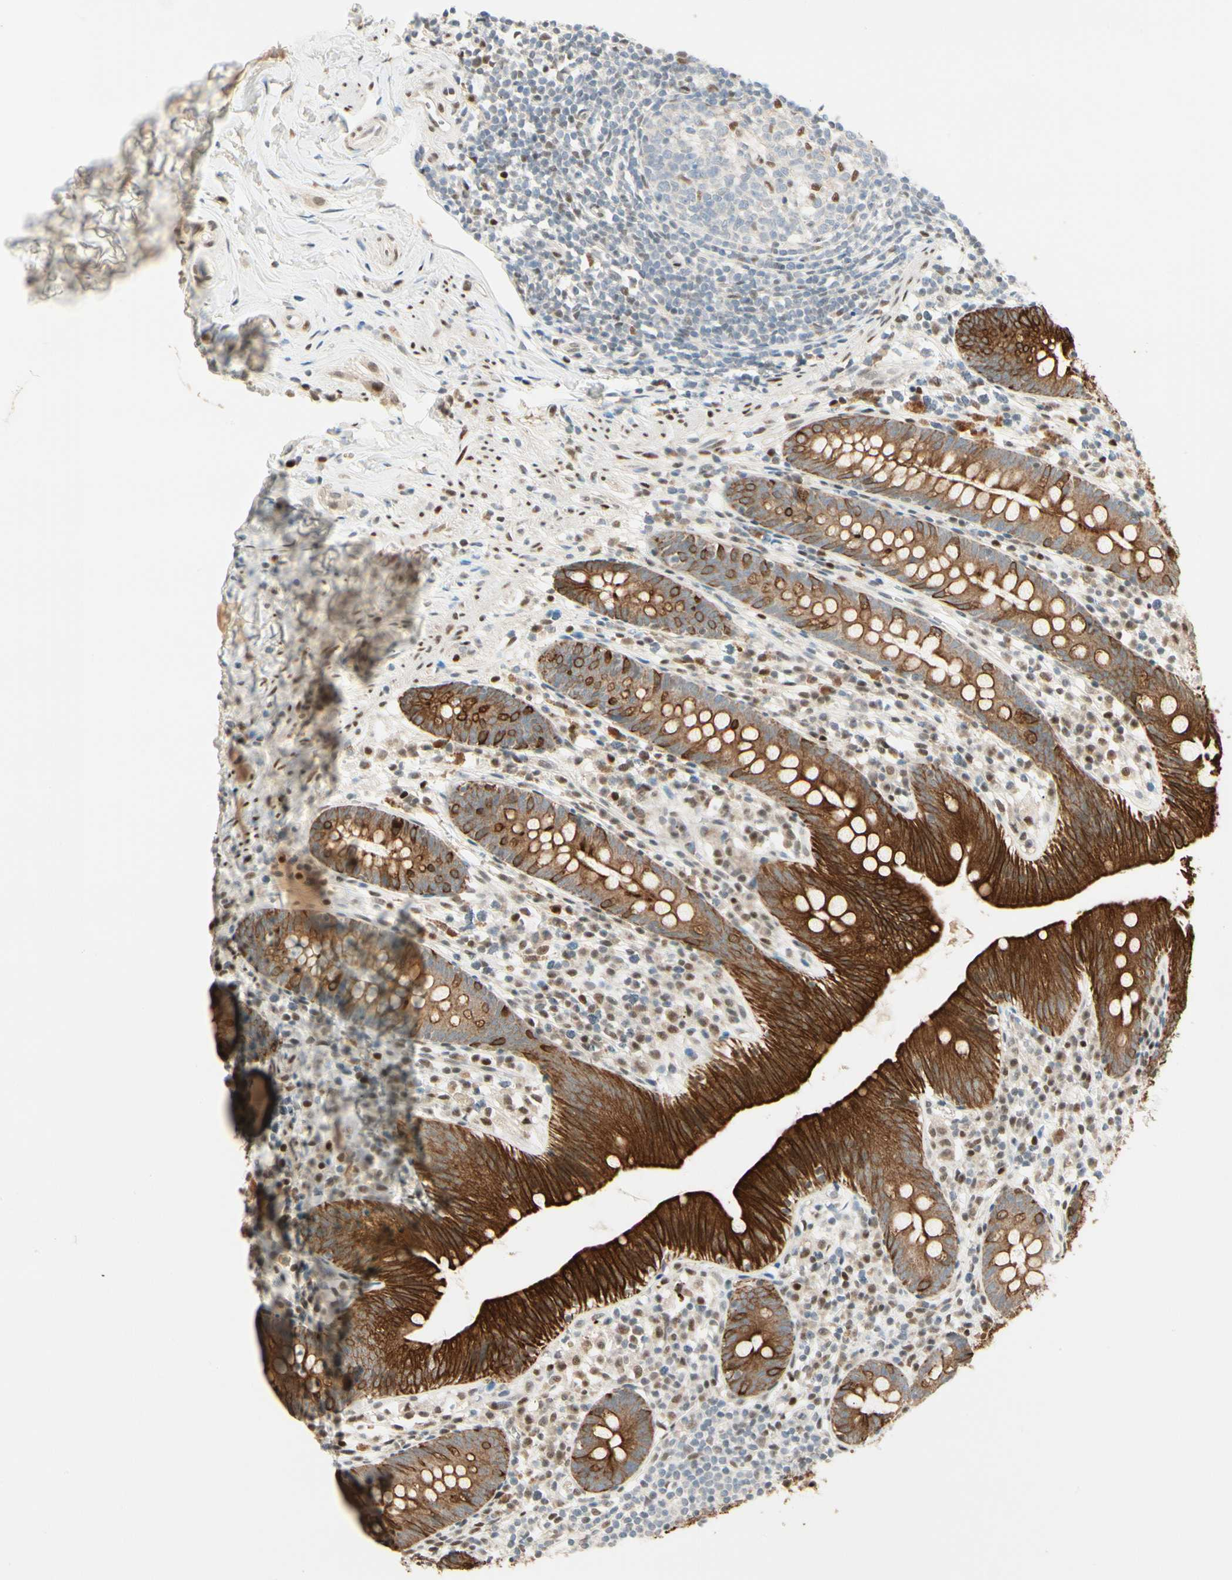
{"staining": {"intensity": "strong", "quantity": ">75%", "location": "cytoplasmic/membranous"}, "tissue": "appendix", "cell_type": "Glandular cells", "image_type": "normal", "snomed": [{"axis": "morphology", "description": "Normal tissue, NOS"}, {"axis": "topography", "description": "Appendix"}], "caption": "Strong cytoplasmic/membranous positivity for a protein is appreciated in about >75% of glandular cells of unremarkable appendix using IHC.", "gene": "ATXN1", "patient": {"sex": "male", "age": 52}}